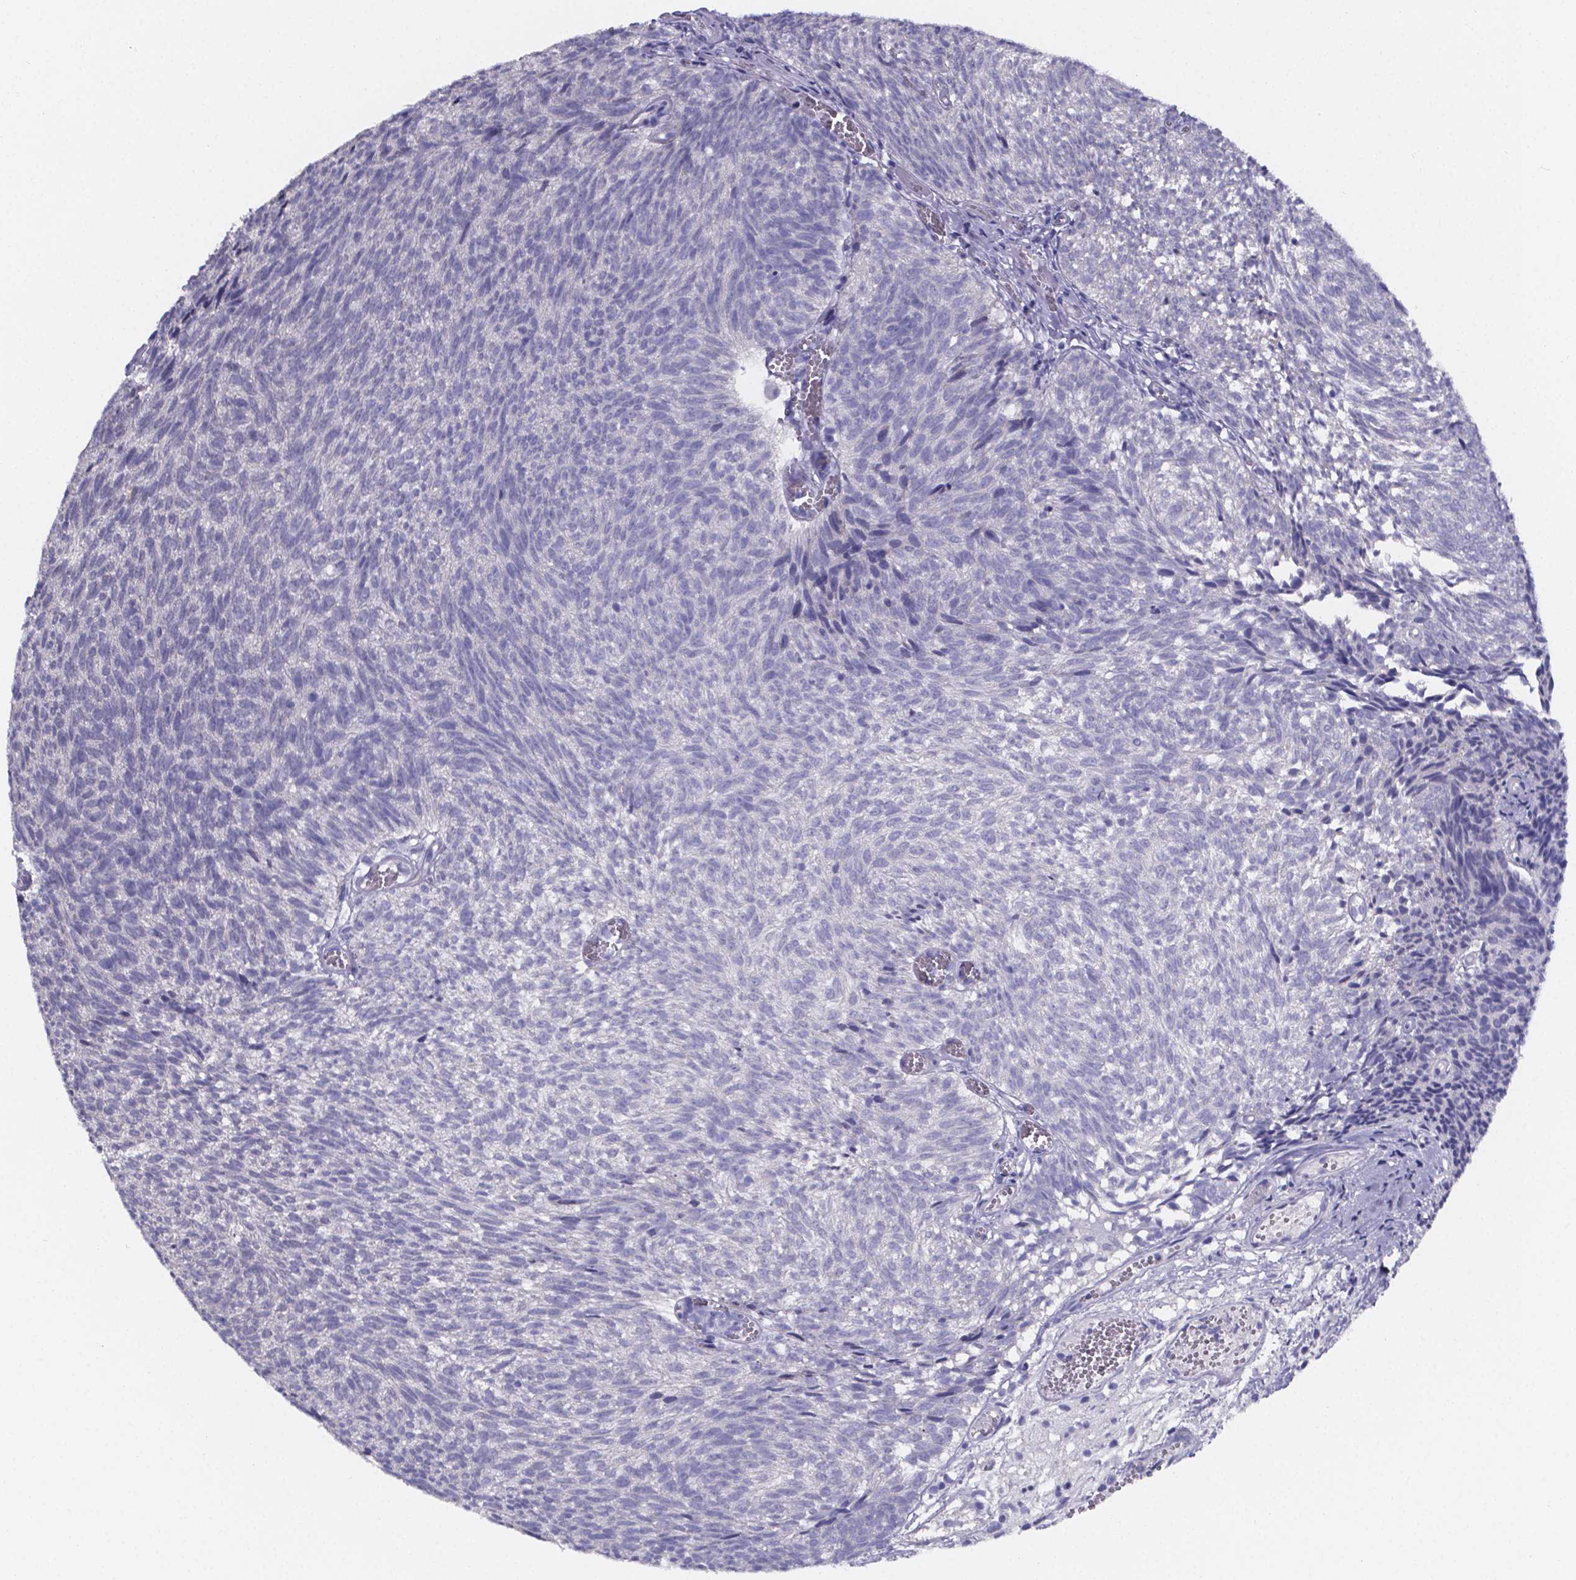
{"staining": {"intensity": "negative", "quantity": "none", "location": "none"}, "tissue": "urothelial cancer", "cell_type": "Tumor cells", "image_type": "cancer", "snomed": [{"axis": "morphology", "description": "Urothelial carcinoma, Low grade"}, {"axis": "topography", "description": "Urinary bladder"}], "caption": "IHC image of human urothelial carcinoma (low-grade) stained for a protein (brown), which displays no positivity in tumor cells. (DAB (3,3'-diaminobenzidine) IHC with hematoxylin counter stain).", "gene": "PAH", "patient": {"sex": "male", "age": 77}}